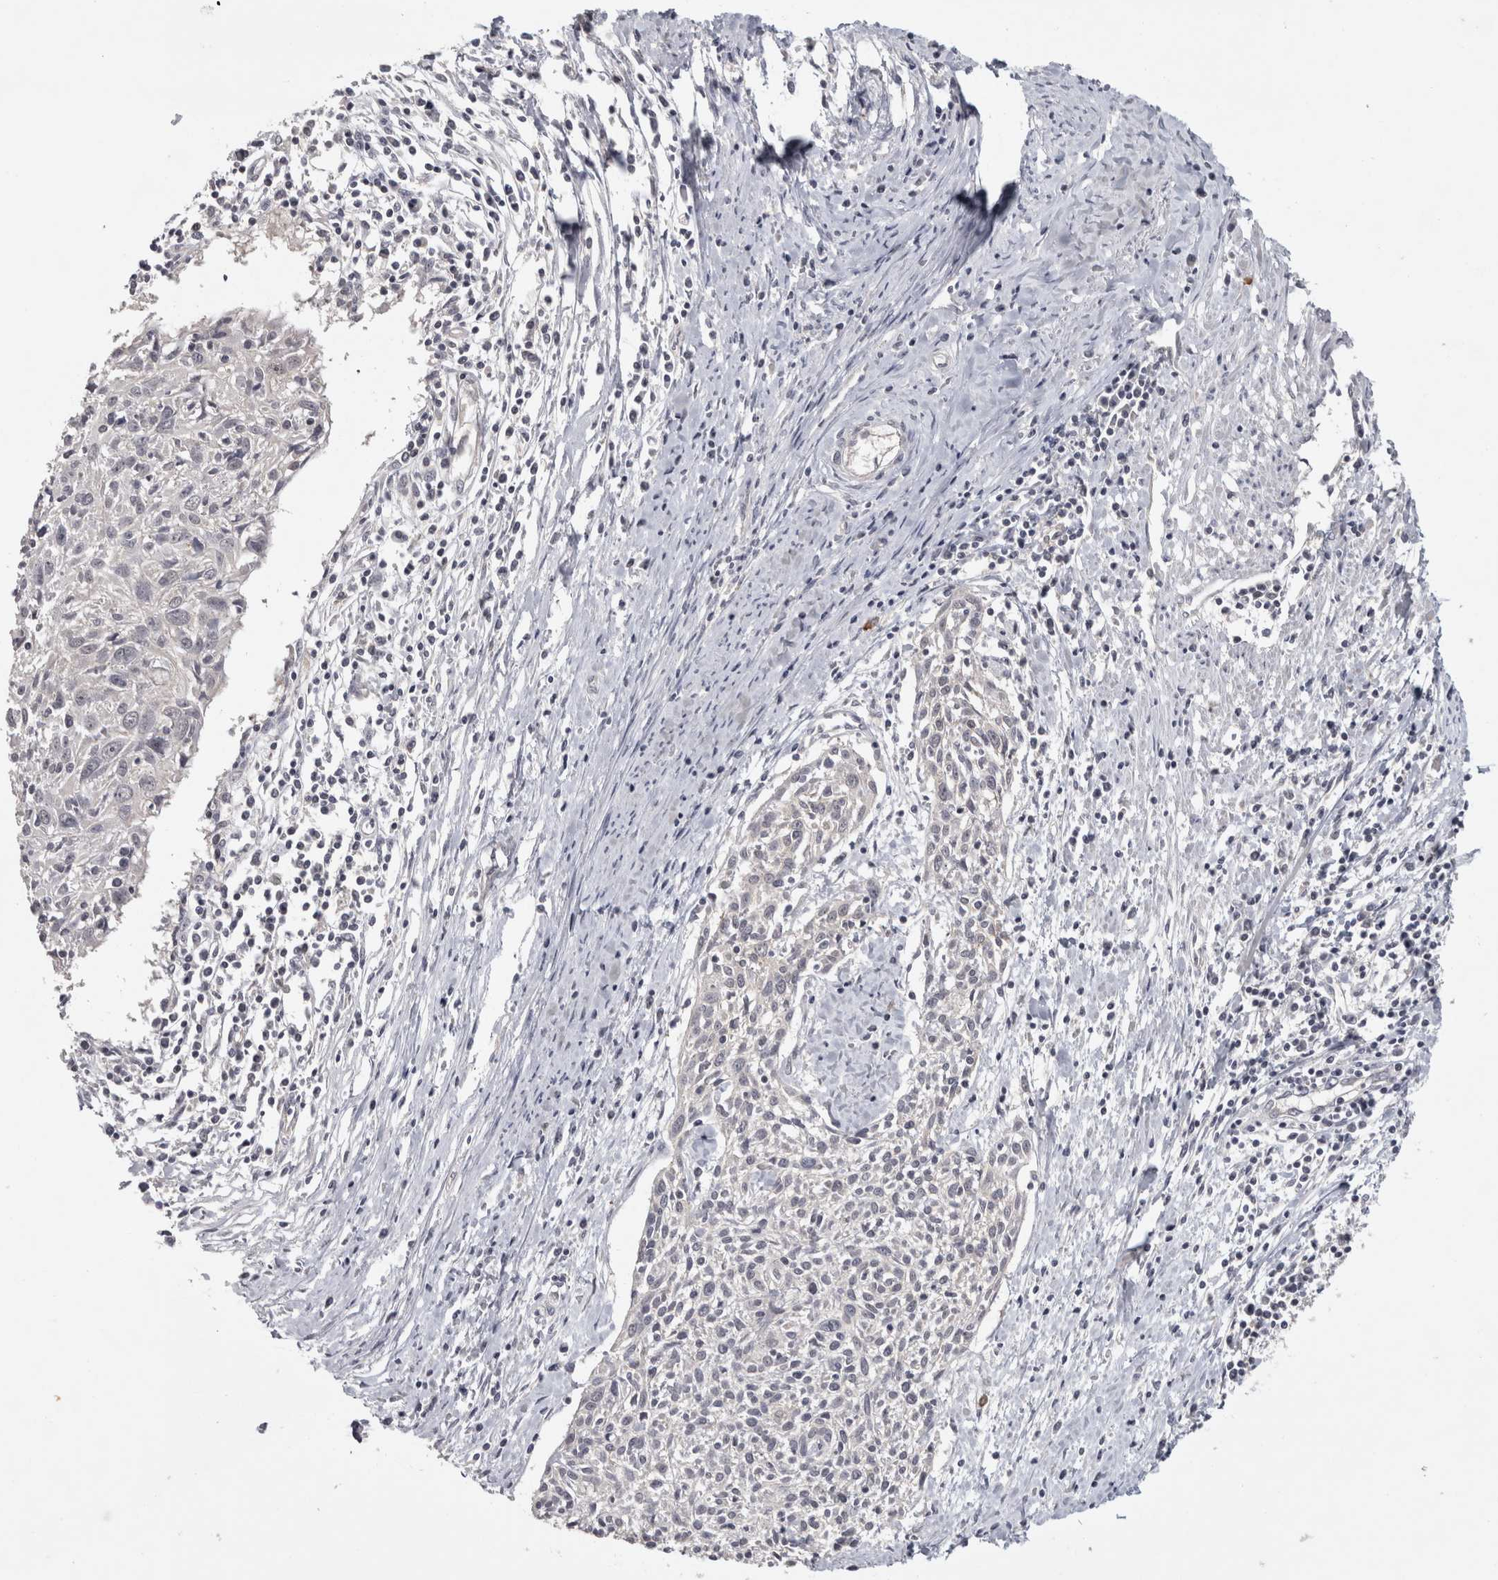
{"staining": {"intensity": "negative", "quantity": "none", "location": "none"}, "tissue": "cervical cancer", "cell_type": "Tumor cells", "image_type": "cancer", "snomed": [{"axis": "morphology", "description": "Squamous cell carcinoma, NOS"}, {"axis": "topography", "description": "Cervix"}], "caption": "Squamous cell carcinoma (cervical) stained for a protein using immunohistochemistry displays no staining tumor cells.", "gene": "ACAT2", "patient": {"sex": "female", "age": 51}}